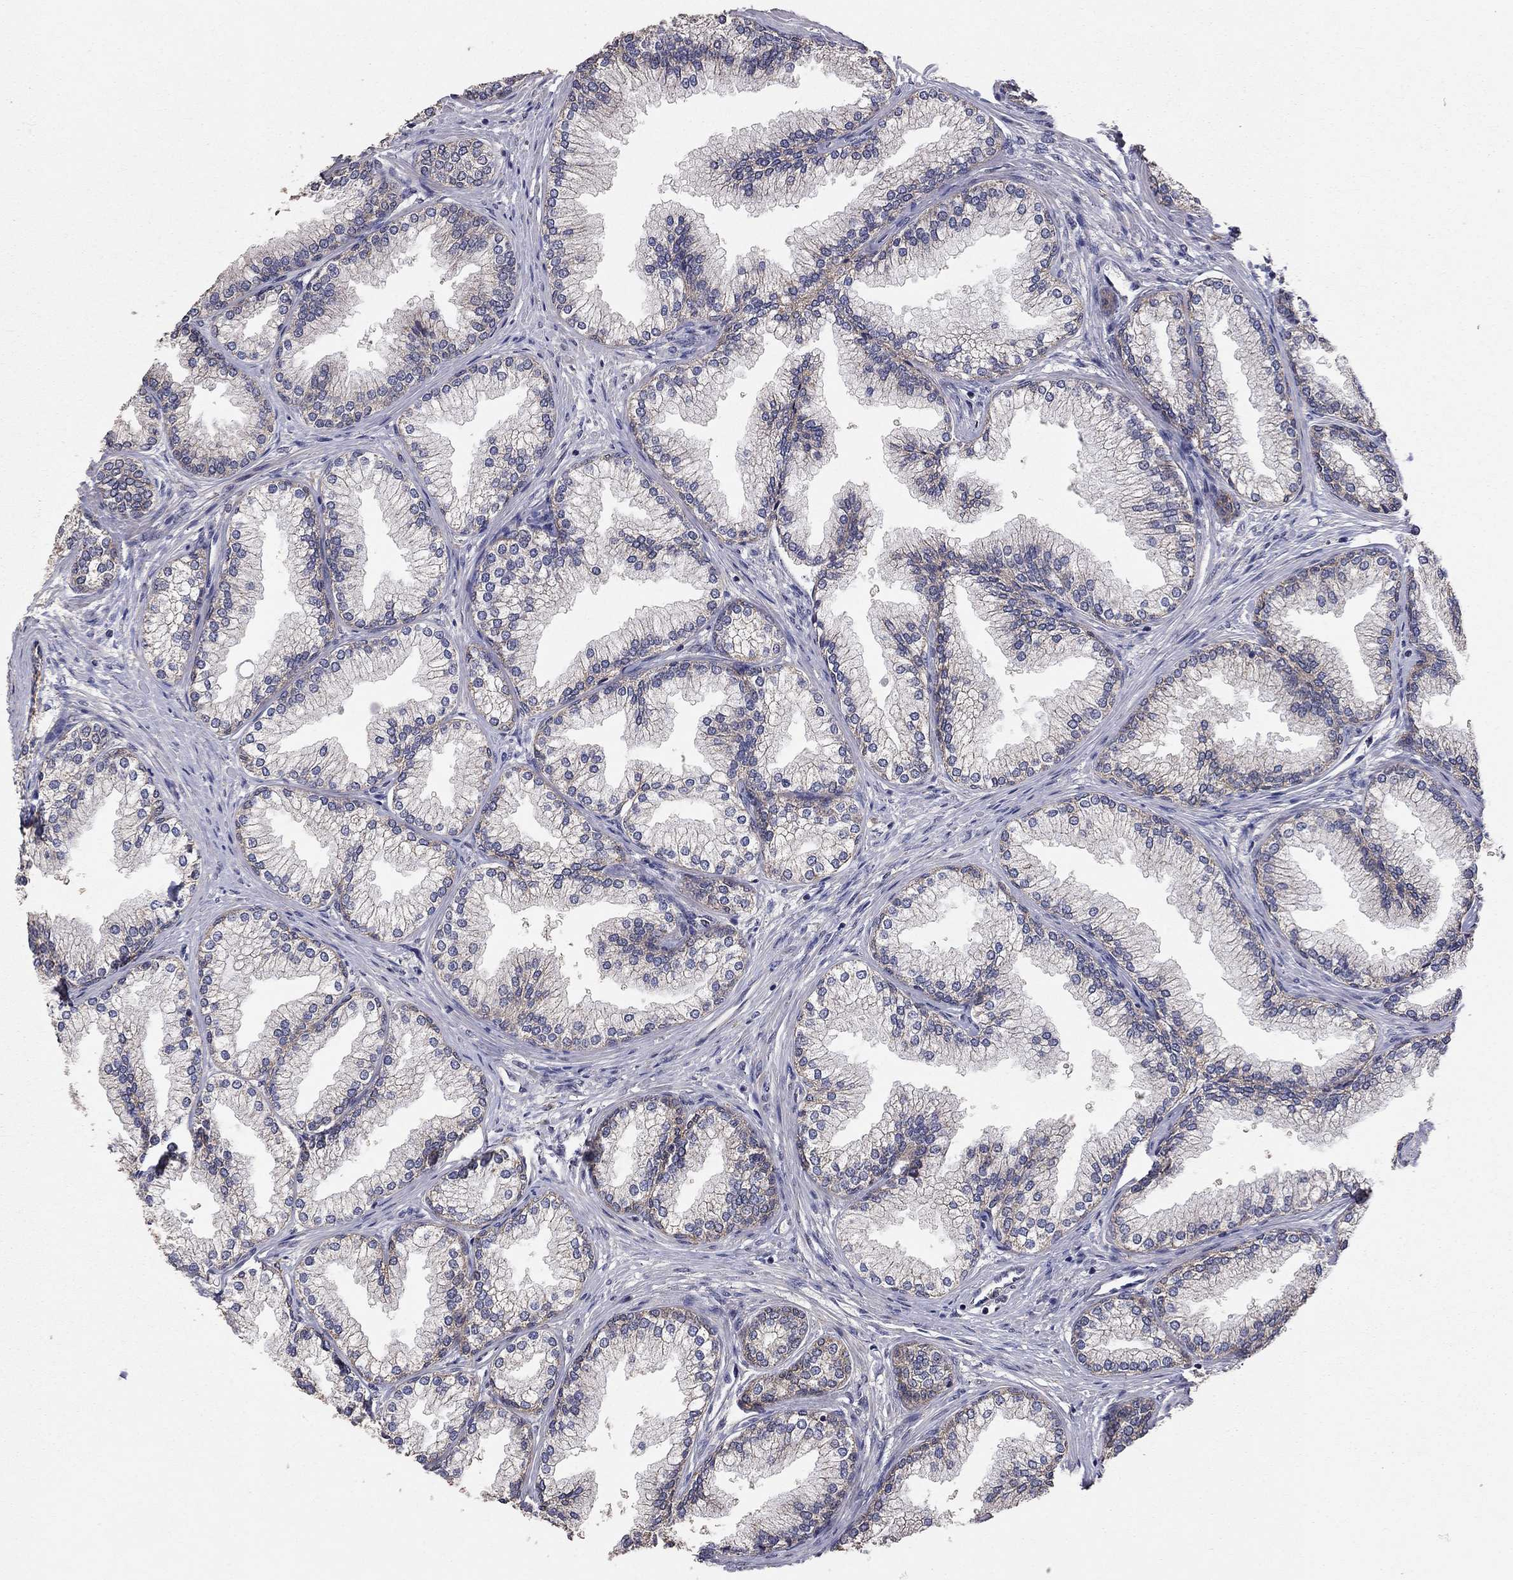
{"staining": {"intensity": "moderate", "quantity": "25%-75%", "location": "cytoplasmic/membranous"}, "tissue": "prostate", "cell_type": "Glandular cells", "image_type": "normal", "snomed": [{"axis": "morphology", "description": "Normal tissue, NOS"}, {"axis": "topography", "description": "Prostate"}], "caption": "About 25%-75% of glandular cells in unremarkable prostate reveal moderate cytoplasmic/membranous protein staining as visualized by brown immunohistochemical staining.", "gene": "ANKRA2", "patient": {"sex": "male", "age": 72}}